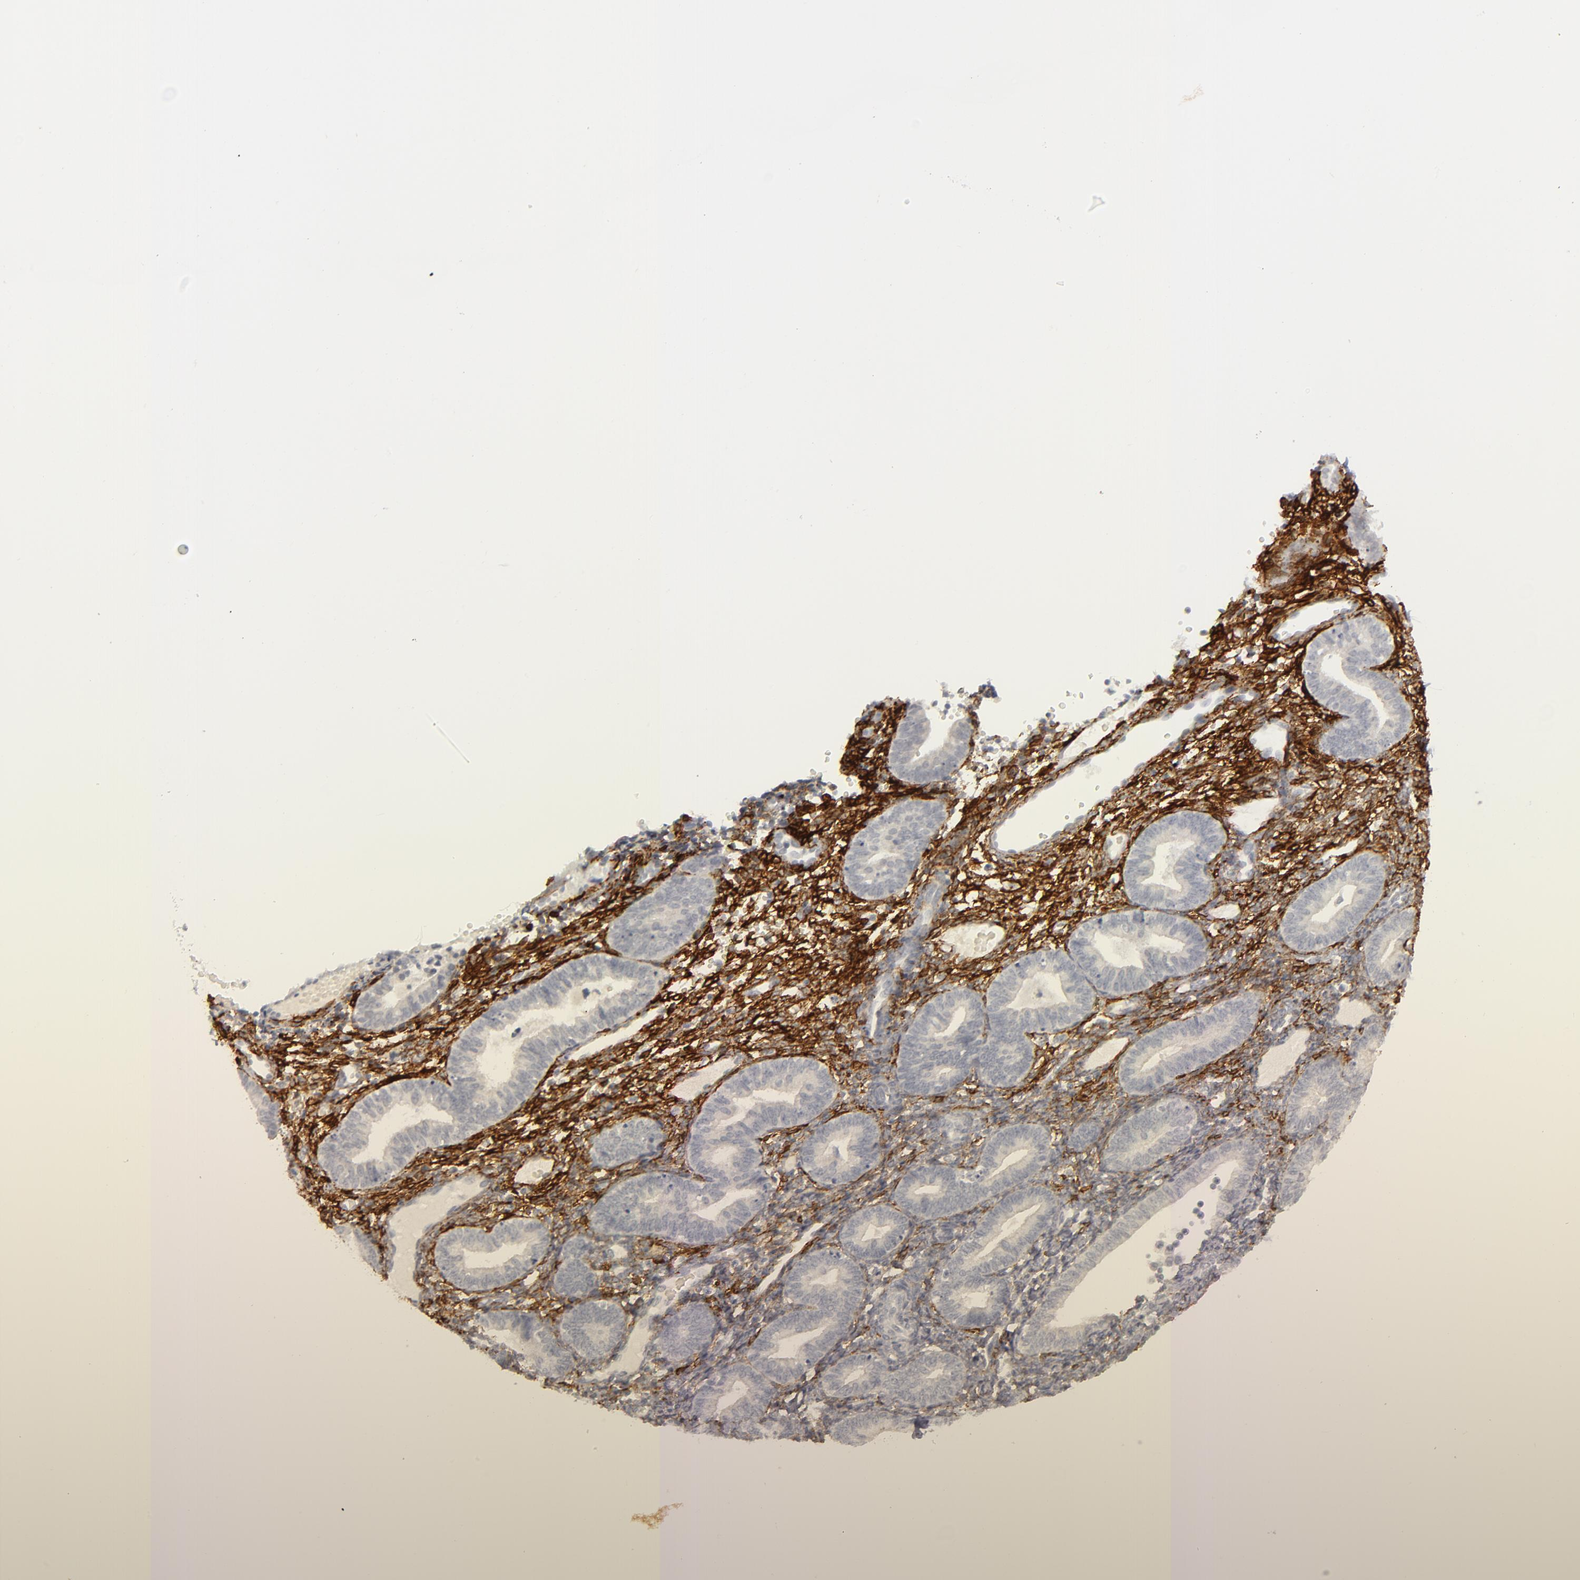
{"staining": {"intensity": "strong", "quantity": "25%-75%", "location": "cytoplasmic/membranous"}, "tissue": "endometrium", "cell_type": "Cells in endometrial stroma", "image_type": "normal", "snomed": [{"axis": "morphology", "description": "Normal tissue, NOS"}, {"axis": "topography", "description": "Endometrium"}], "caption": "An immunohistochemistry (IHC) micrograph of normal tissue is shown. Protein staining in brown shows strong cytoplasmic/membranous positivity in endometrium within cells in endometrial stroma.", "gene": "KIAA1210", "patient": {"sex": "female", "age": 61}}